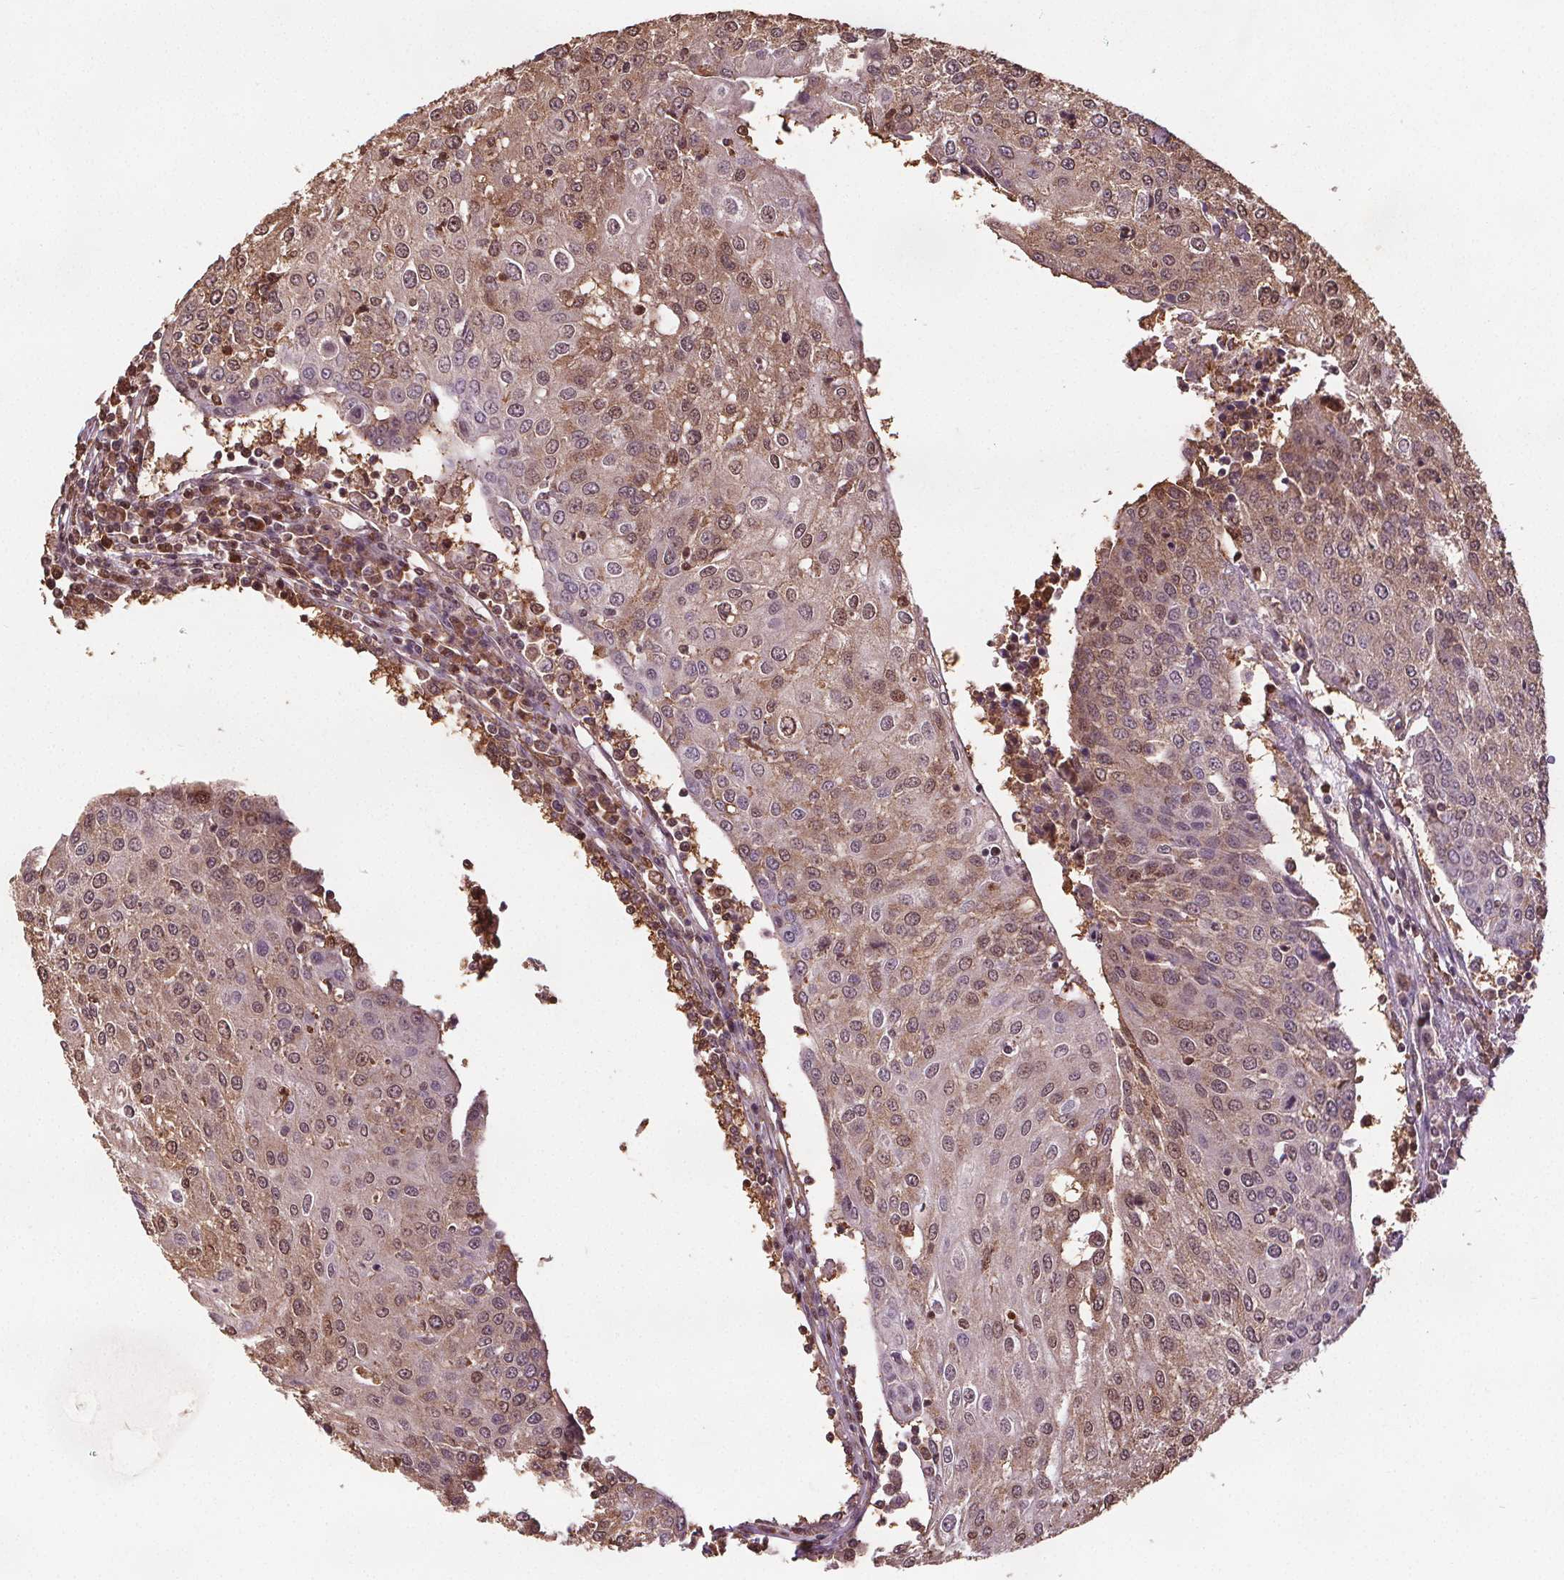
{"staining": {"intensity": "moderate", "quantity": "25%-75%", "location": "cytoplasmic/membranous,nuclear"}, "tissue": "urothelial cancer", "cell_type": "Tumor cells", "image_type": "cancer", "snomed": [{"axis": "morphology", "description": "Urothelial carcinoma, High grade"}, {"axis": "topography", "description": "Urinary bladder"}], "caption": "Human urothelial cancer stained with a brown dye displays moderate cytoplasmic/membranous and nuclear positive staining in about 25%-75% of tumor cells.", "gene": "ENO1", "patient": {"sex": "female", "age": 85}}